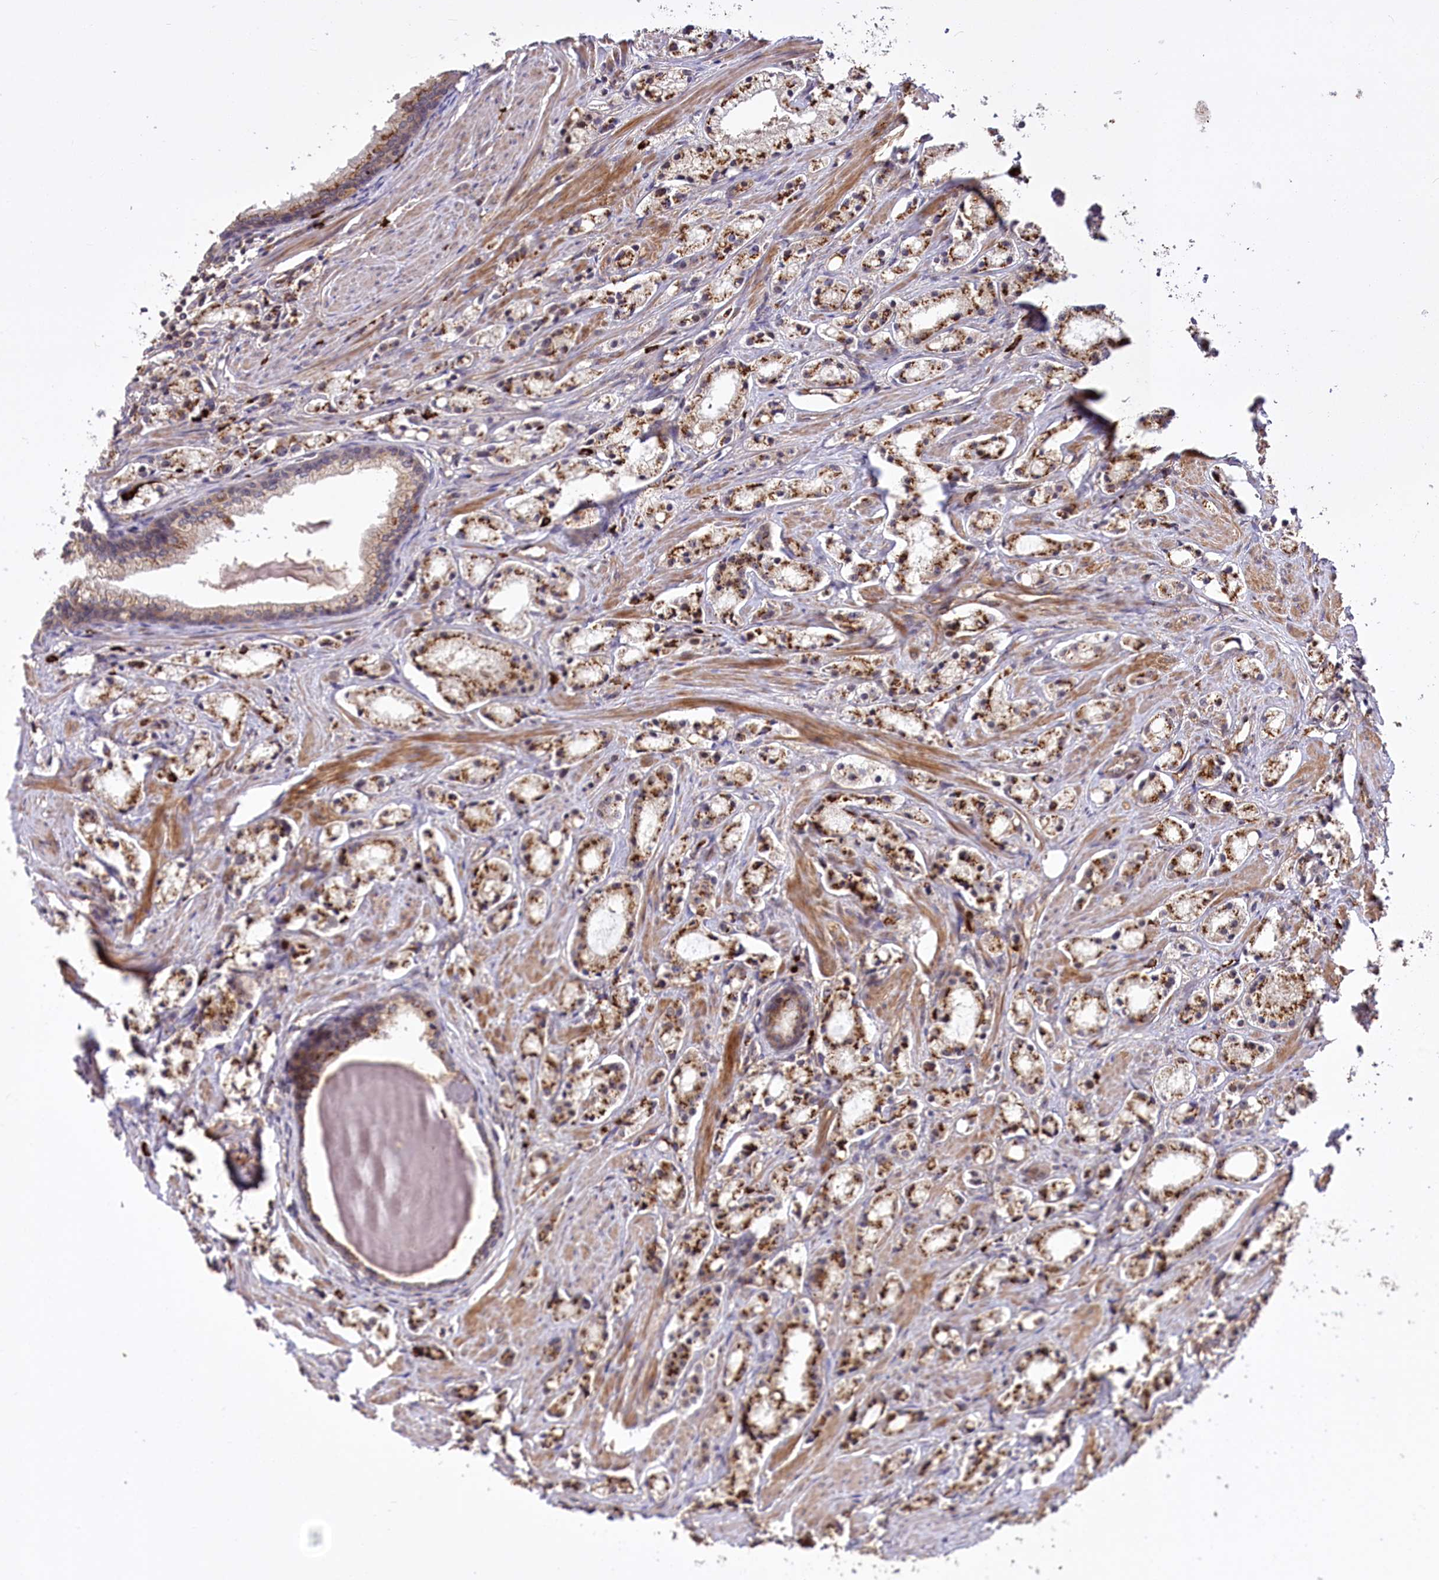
{"staining": {"intensity": "strong", "quantity": ">75%", "location": "cytoplasmic/membranous"}, "tissue": "prostate cancer", "cell_type": "Tumor cells", "image_type": "cancer", "snomed": [{"axis": "morphology", "description": "Adenocarcinoma, High grade"}, {"axis": "topography", "description": "Prostate"}], "caption": "IHC histopathology image of neoplastic tissue: prostate high-grade adenocarcinoma stained using immunohistochemistry (IHC) demonstrates high levels of strong protein expression localized specifically in the cytoplasmic/membranous of tumor cells, appearing as a cytoplasmic/membranous brown color.", "gene": "CARD19", "patient": {"sex": "male", "age": 66}}